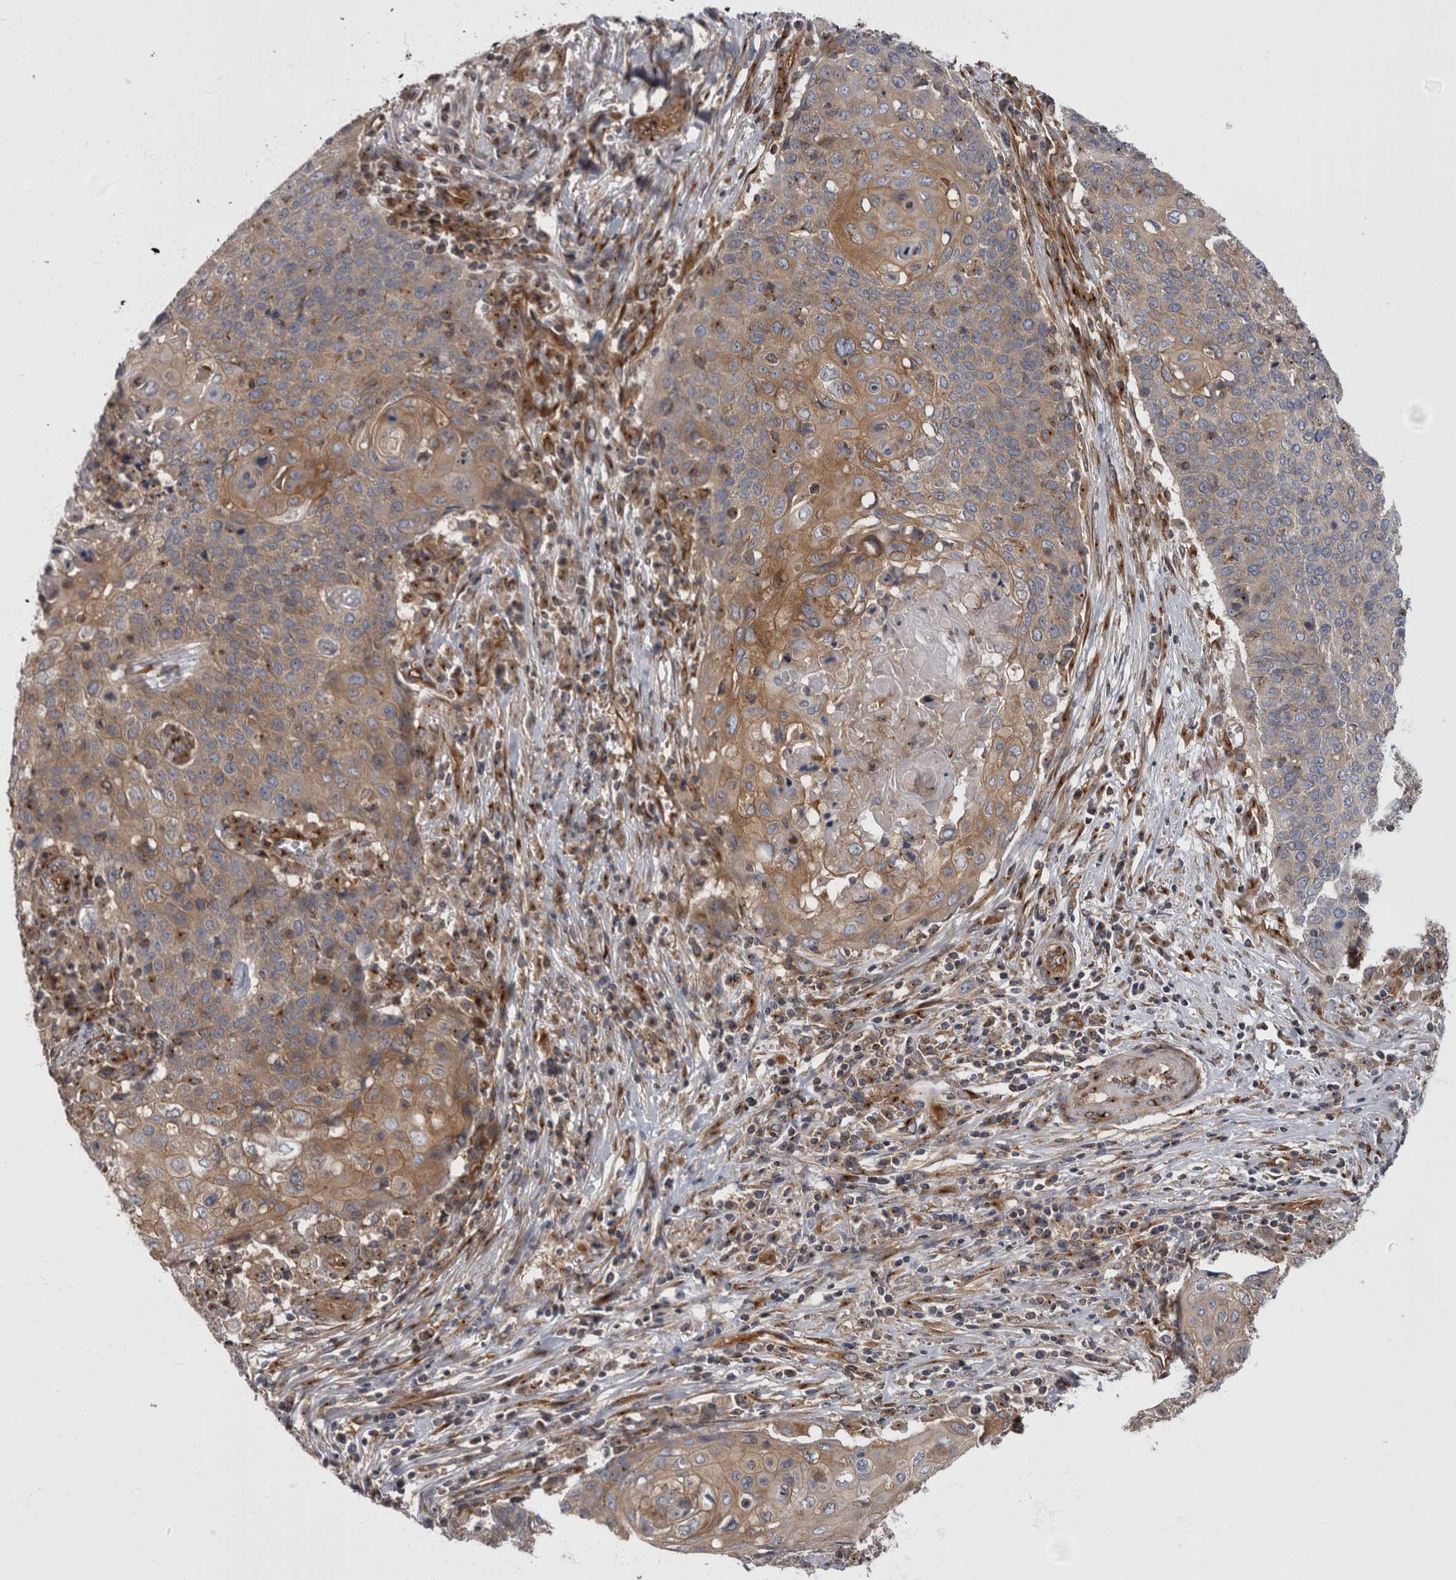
{"staining": {"intensity": "moderate", "quantity": "25%-75%", "location": "cytoplasmic/membranous"}, "tissue": "cervical cancer", "cell_type": "Tumor cells", "image_type": "cancer", "snomed": [{"axis": "morphology", "description": "Squamous cell carcinoma, NOS"}, {"axis": "topography", "description": "Cervix"}], "caption": "Immunohistochemistry (IHC) of human cervical squamous cell carcinoma demonstrates medium levels of moderate cytoplasmic/membranous expression in approximately 25%-75% of tumor cells. Using DAB (3,3'-diaminobenzidine) (brown) and hematoxylin (blue) stains, captured at high magnification using brightfield microscopy.", "gene": "HOOK3", "patient": {"sex": "female", "age": 39}}